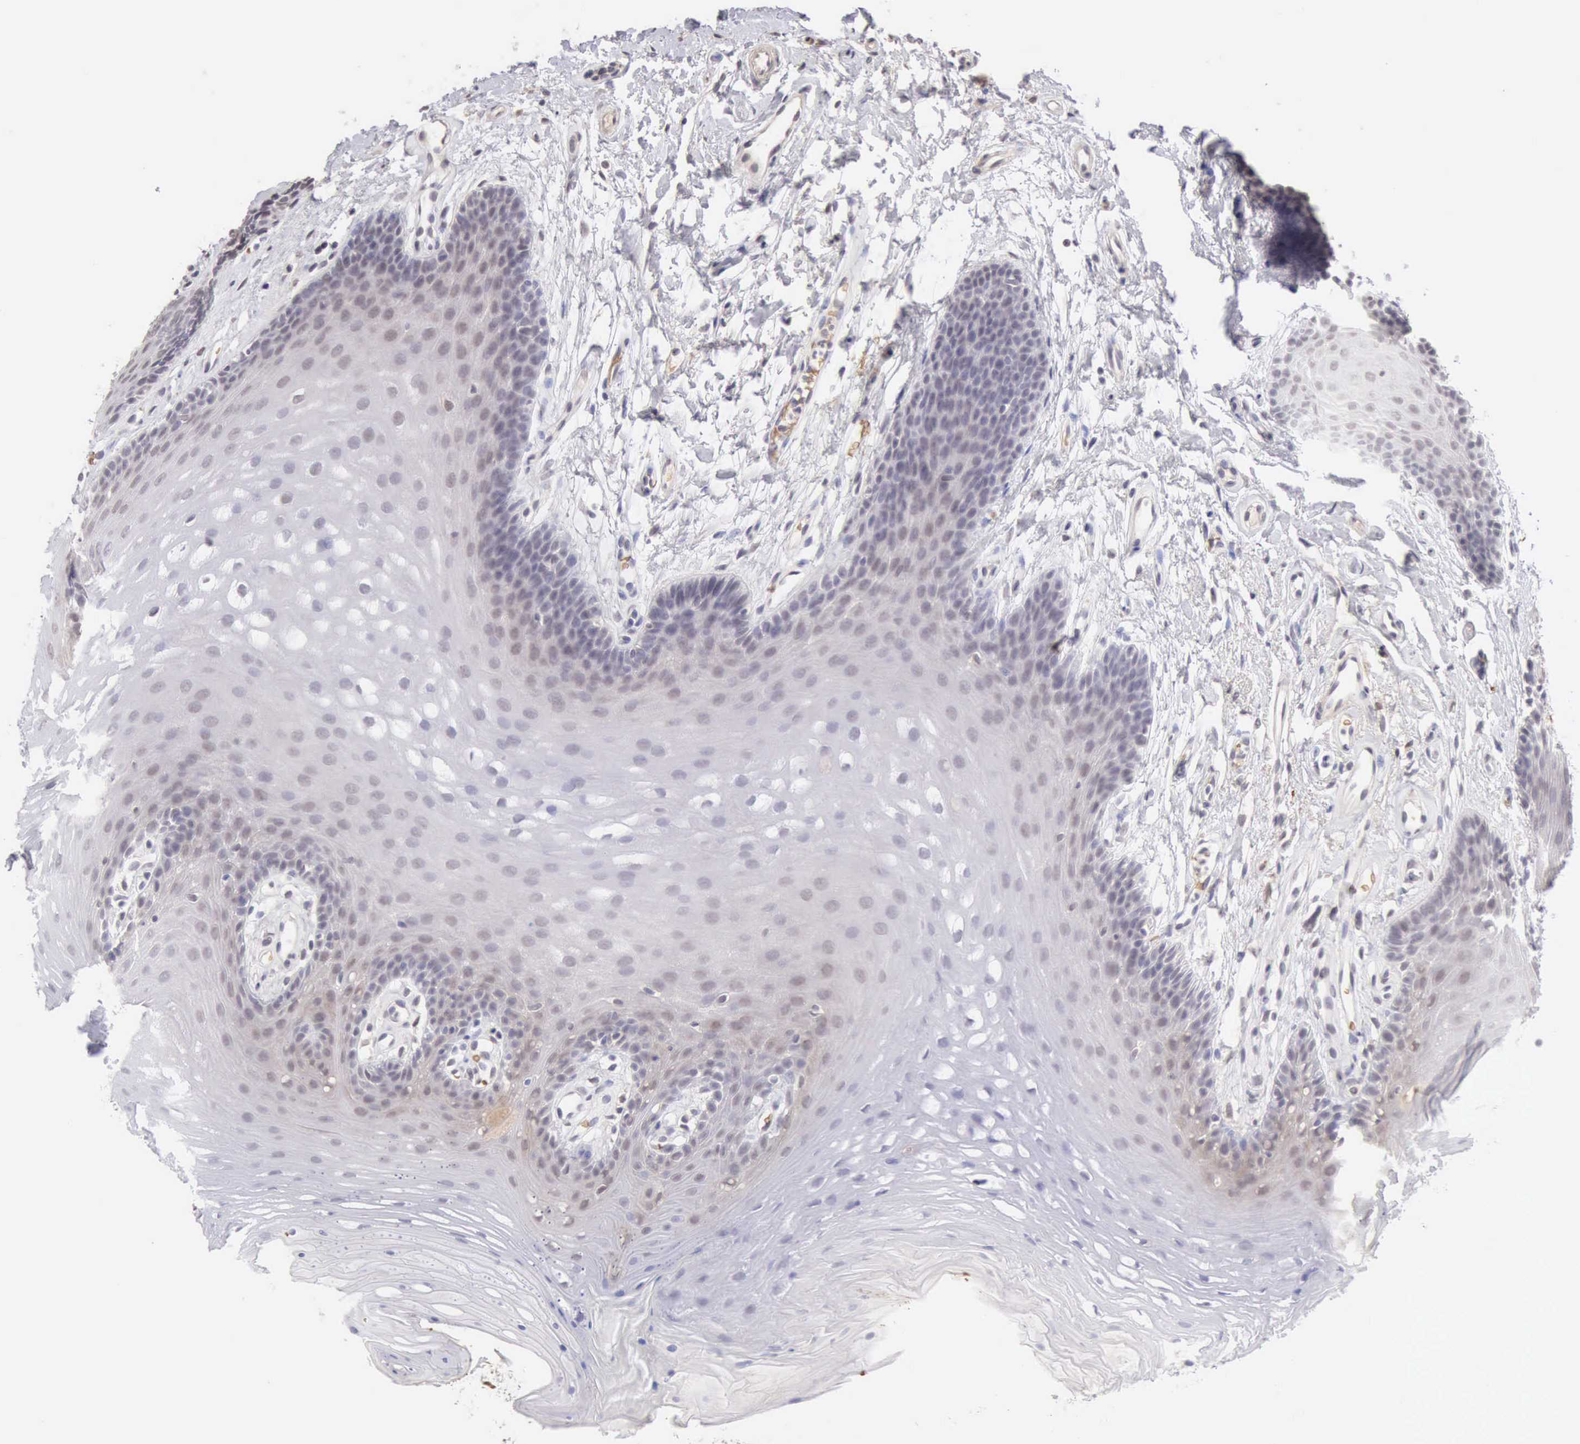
{"staining": {"intensity": "weak", "quantity": "<25%", "location": "nuclear"}, "tissue": "oral mucosa", "cell_type": "Squamous epithelial cells", "image_type": "normal", "snomed": [{"axis": "morphology", "description": "Normal tissue, NOS"}, {"axis": "topography", "description": "Oral tissue"}], "caption": "Oral mucosa stained for a protein using immunohistochemistry exhibits no staining squamous epithelial cells.", "gene": "CFI", "patient": {"sex": "male", "age": 62}}